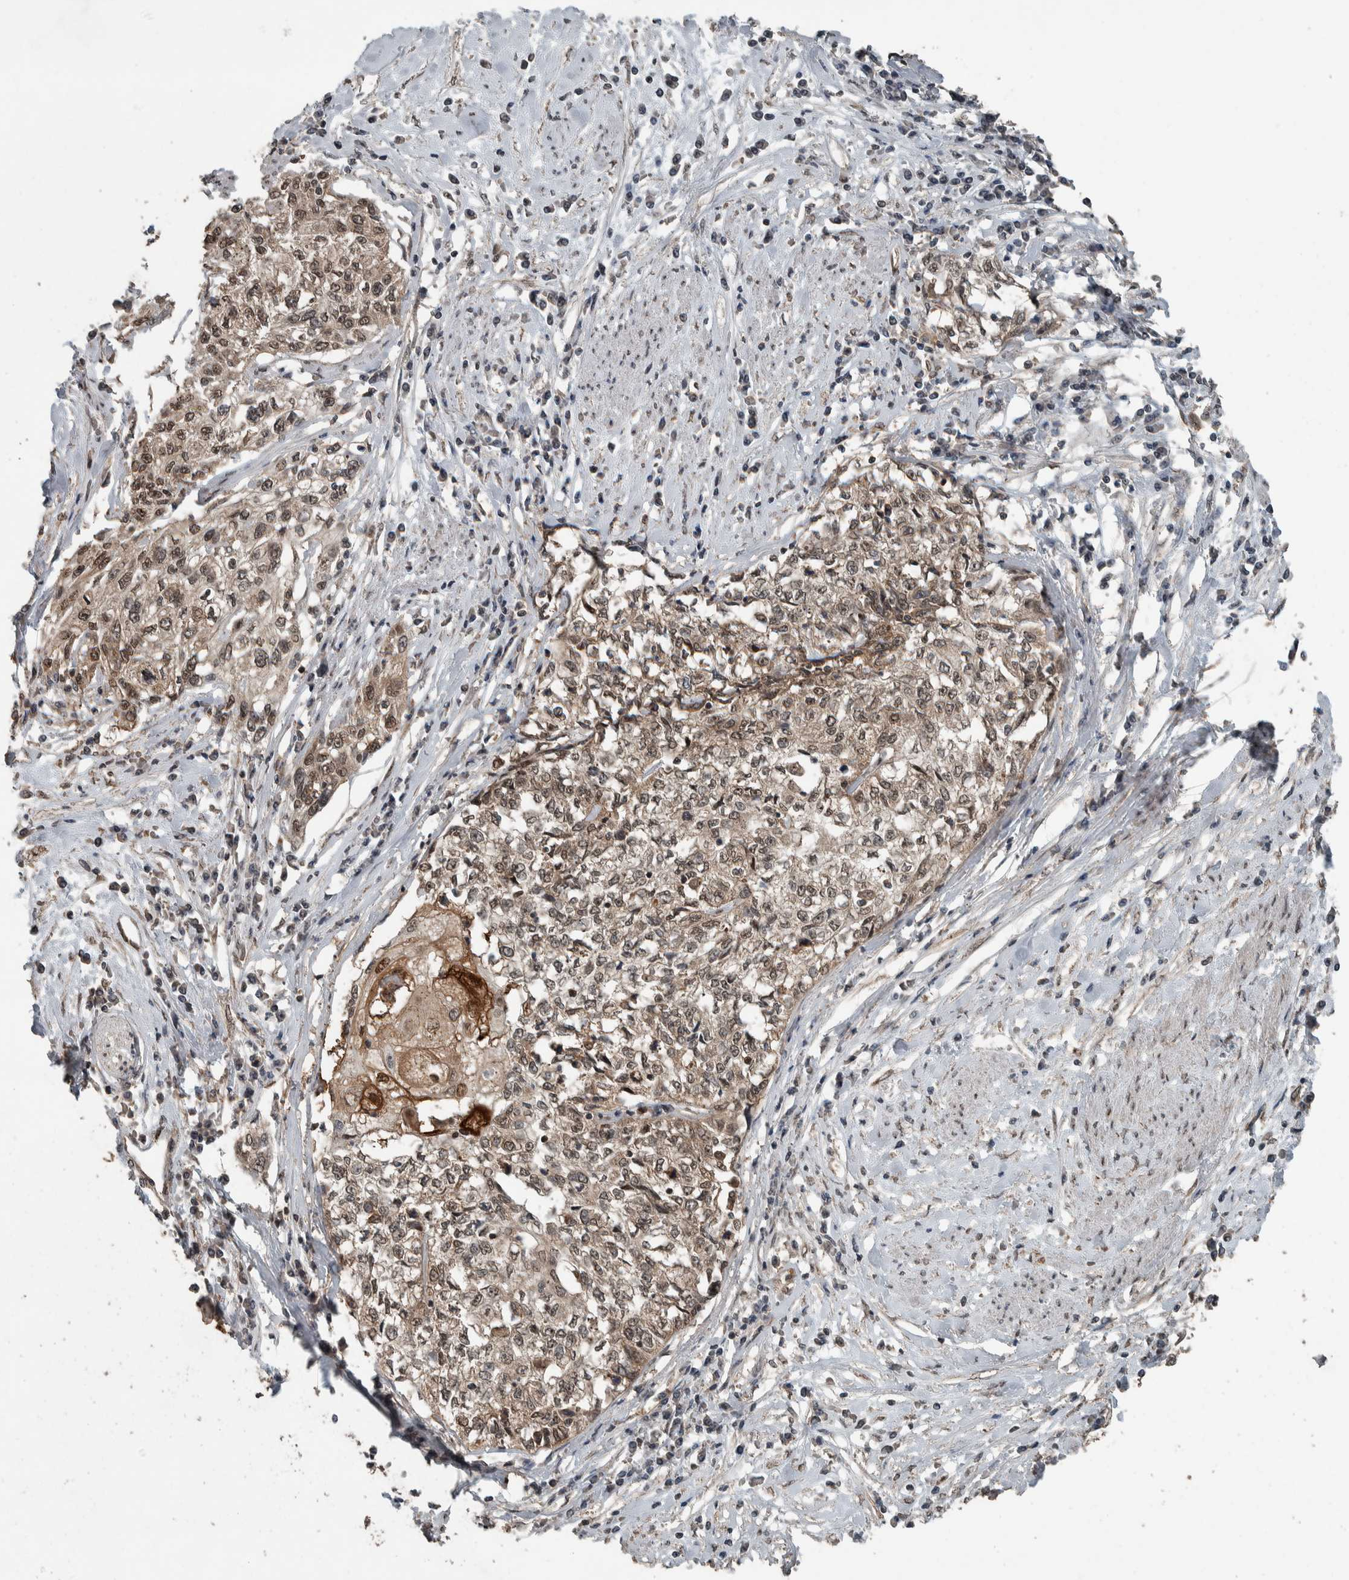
{"staining": {"intensity": "weak", "quantity": ">75%", "location": "cytoplasmic/membranous,nuclear"}, "tissue": "cervical cancer", "cell_type": "Tumor cells", "image_type": "cancer", "snomed": [{"axis": "morphology", "description": "Squamous cell carcinoma, NOS"}, {"axis": "topography", "description": "Cervix"}], "caption": "Immunohistochemistry (IHC) photomicrograph of human cervical cancer stained for a protein (brown), which exhibits low levels of weak cytoplasmic/membranous and nuclear staining in about >75% of tumor cells.", "gene": "MYO1E", "patient": {"sex": "female", "age": 57}}